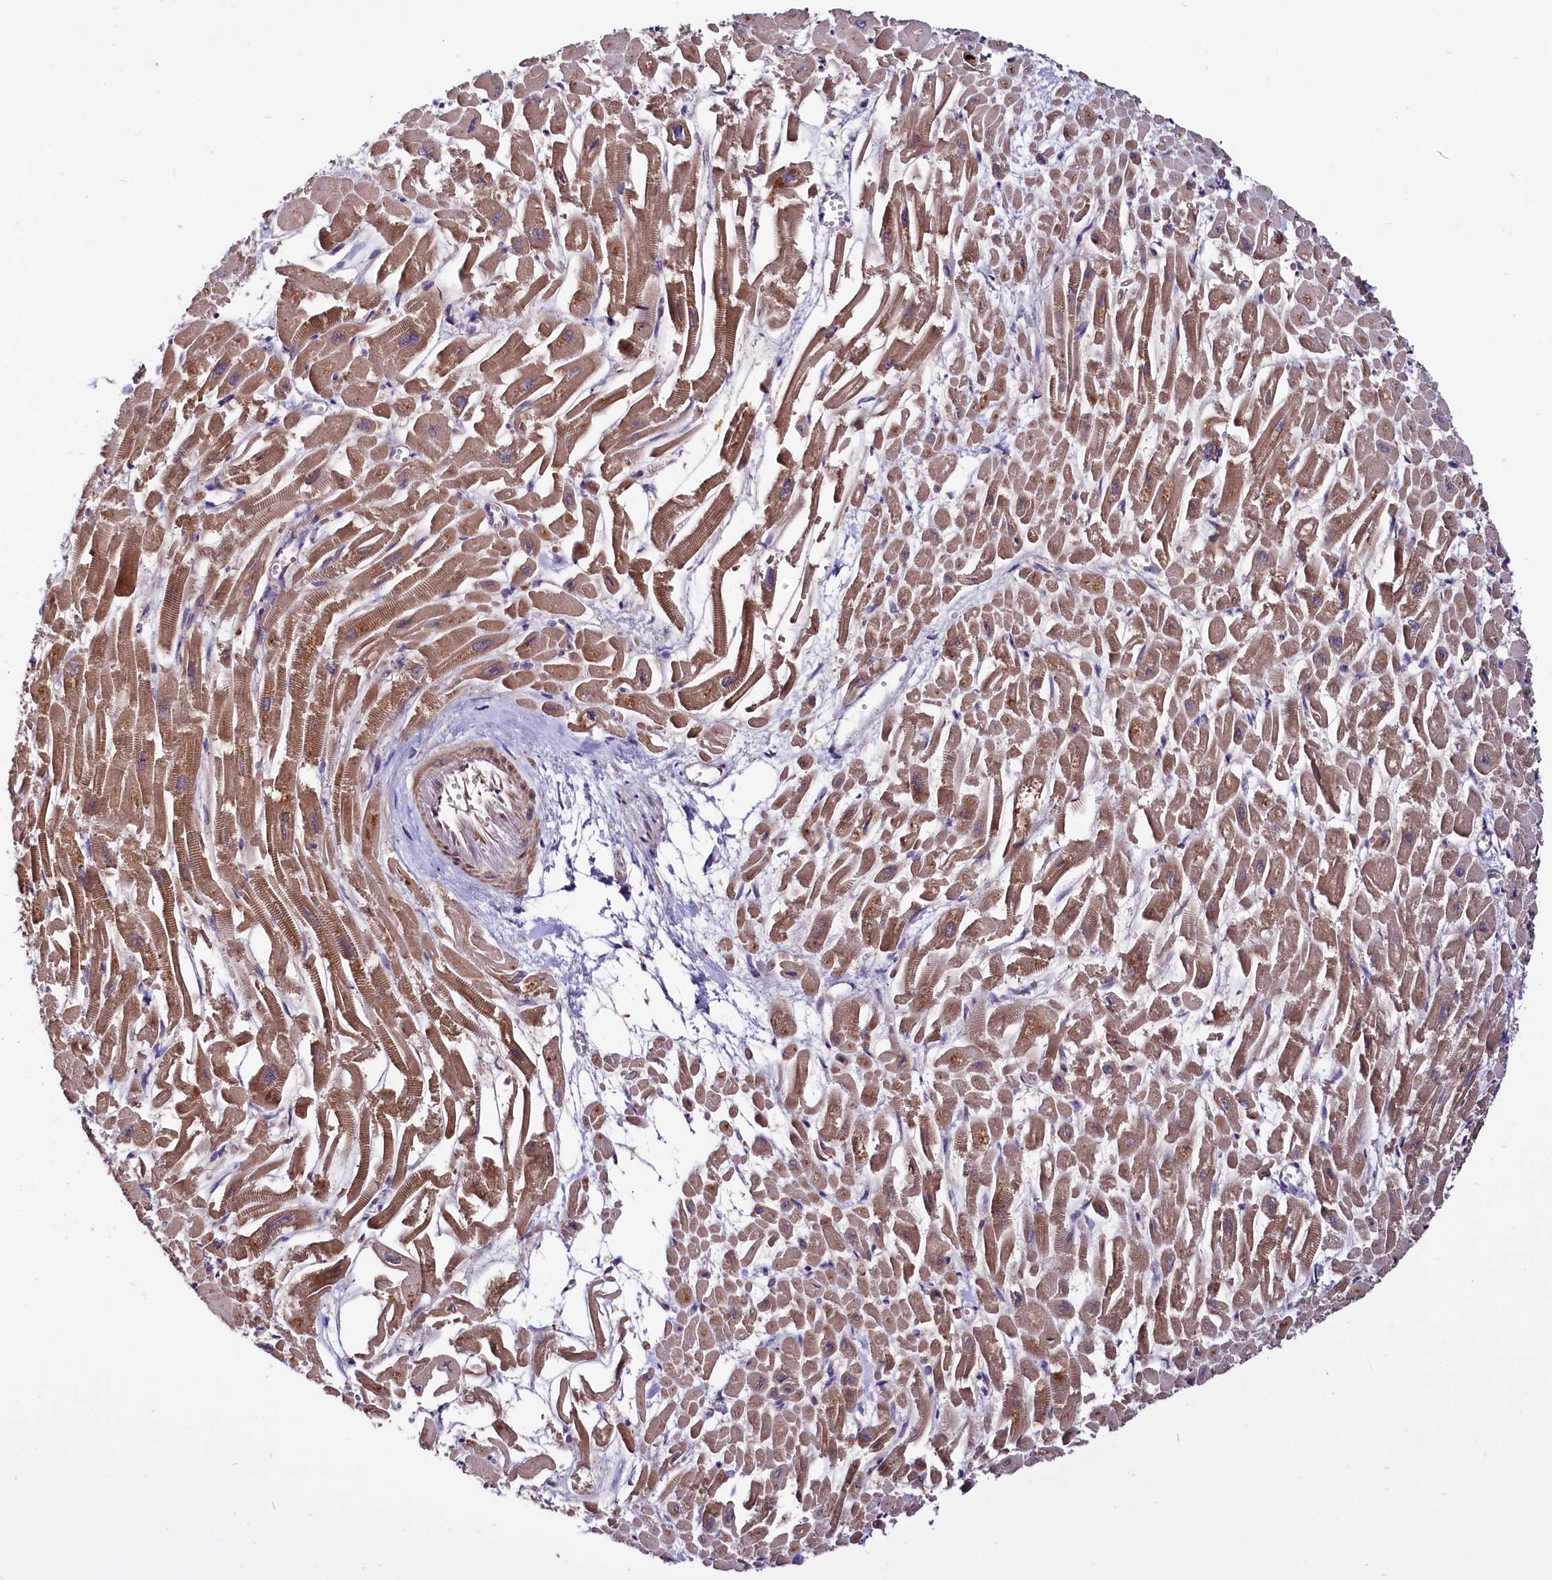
{"staining": {"intensity": "moderate", "quantity": ">75%", "location": "cytoplasmic/membranous,nuclear"}, "tissue": "heart muscle", "cell_type": "Cardiomyocytes", "image_type": "normal", "snomed": [{"axis": "morphology", "description": "Normal tissue, NOS"}, {"axis": "topography", "description": "Heart"}], "caption": "Human heart muscle stained for a protein (brown) demonstrates moderate cytoplasmic/membranous,nuclear positive expression in approximately >75% of cardiomyocytes.", "gene": "UBE3A", "patient": {"sex": "male", "age": 54}}